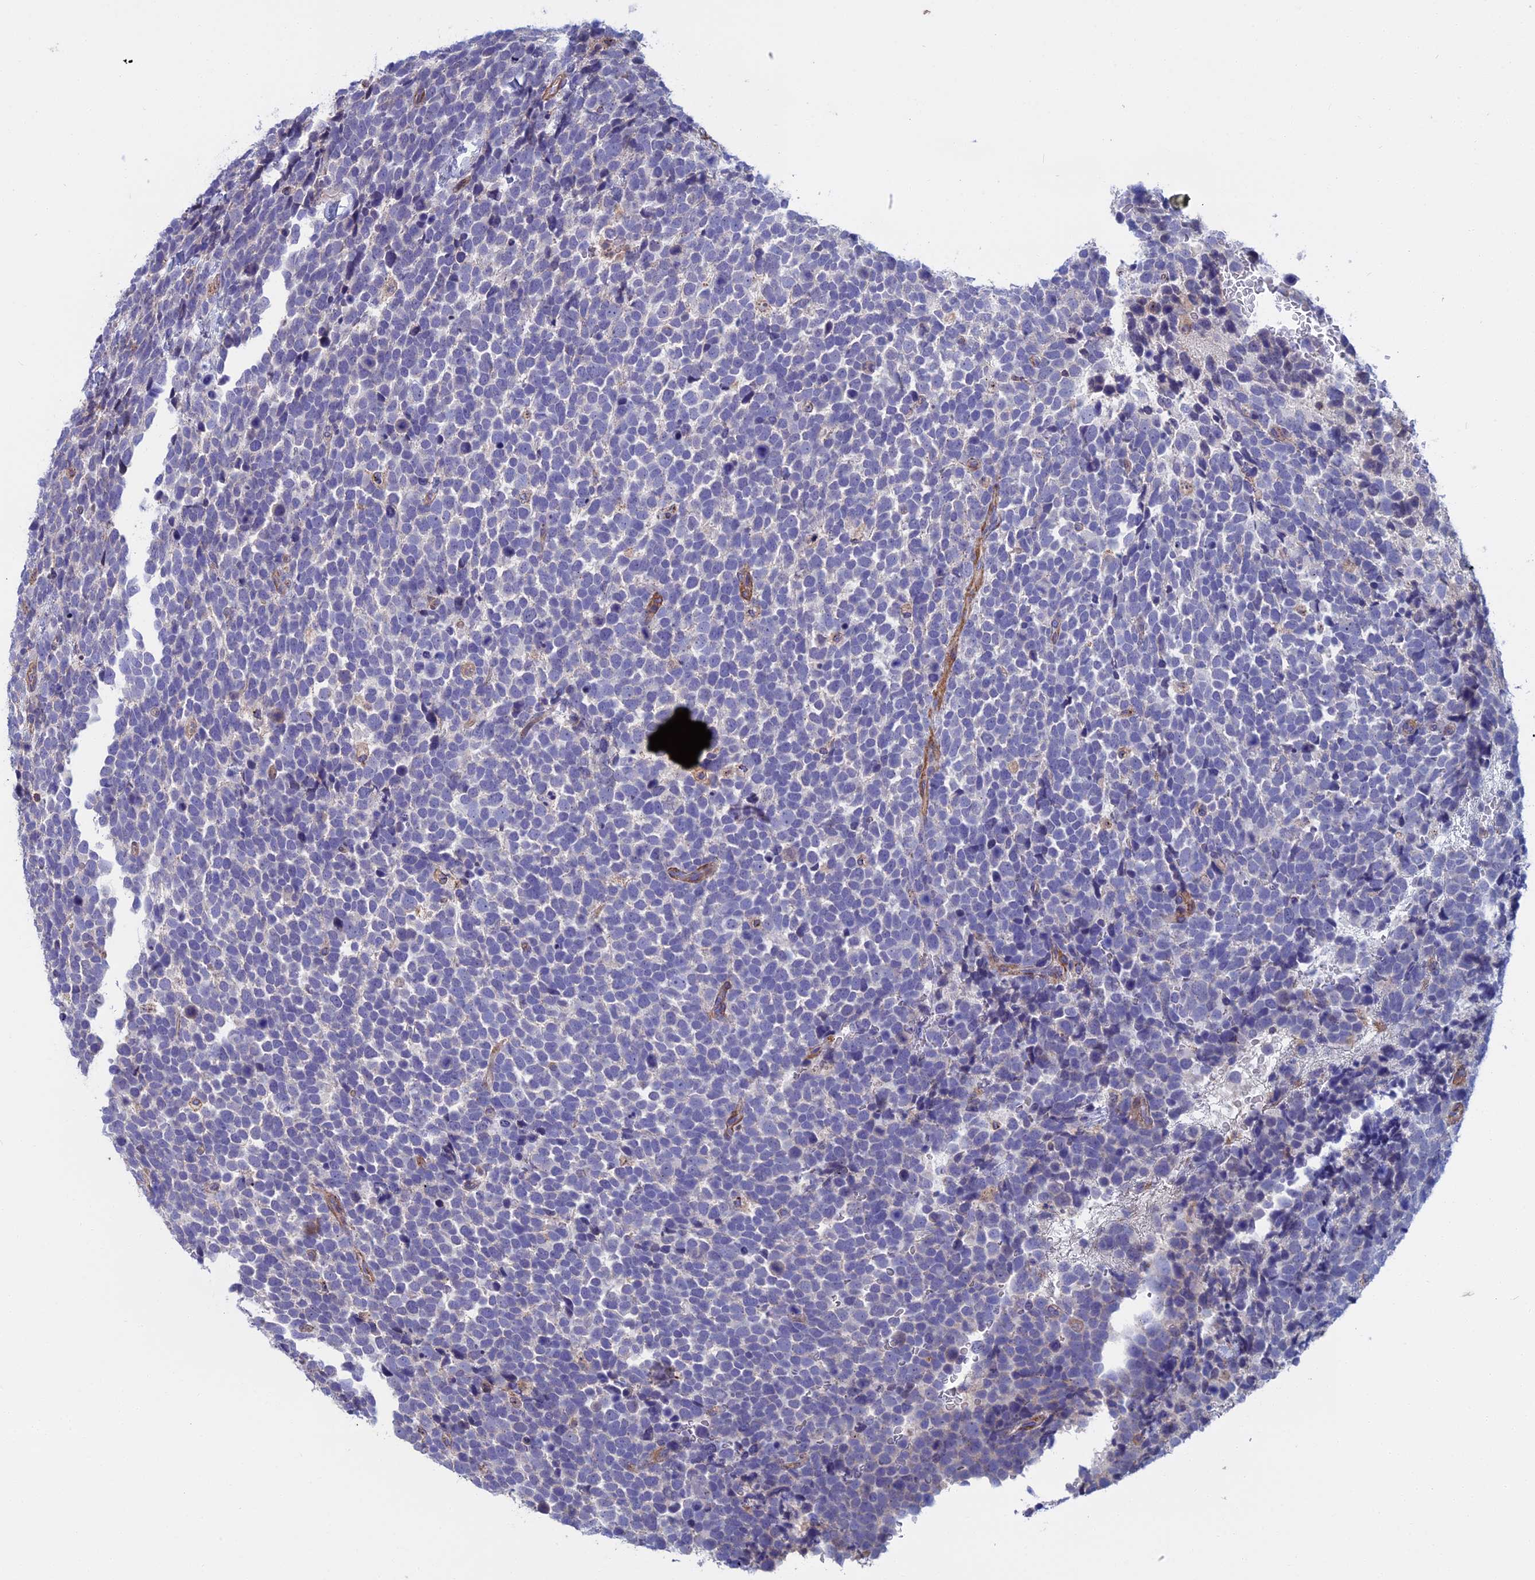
{"staining": {"intensity": "negative", "quantity": "none", "location": "none"}, "tissue": "urothelial cancer", "cell_type": "Tumor cells", "image_type": "cancer", "snomed": [{"axis": "morphology", "description": "Urothelial carcinoma, High grade"}, {"axis": "topography", "description": "Urinary bladder"}], "caption": "Urothelial cancer stained for a protein using immunohistochemistry shows no positivity tumor cells.", "gene": "LYPD5", "patient": {"sex": "female", "age": 82}}